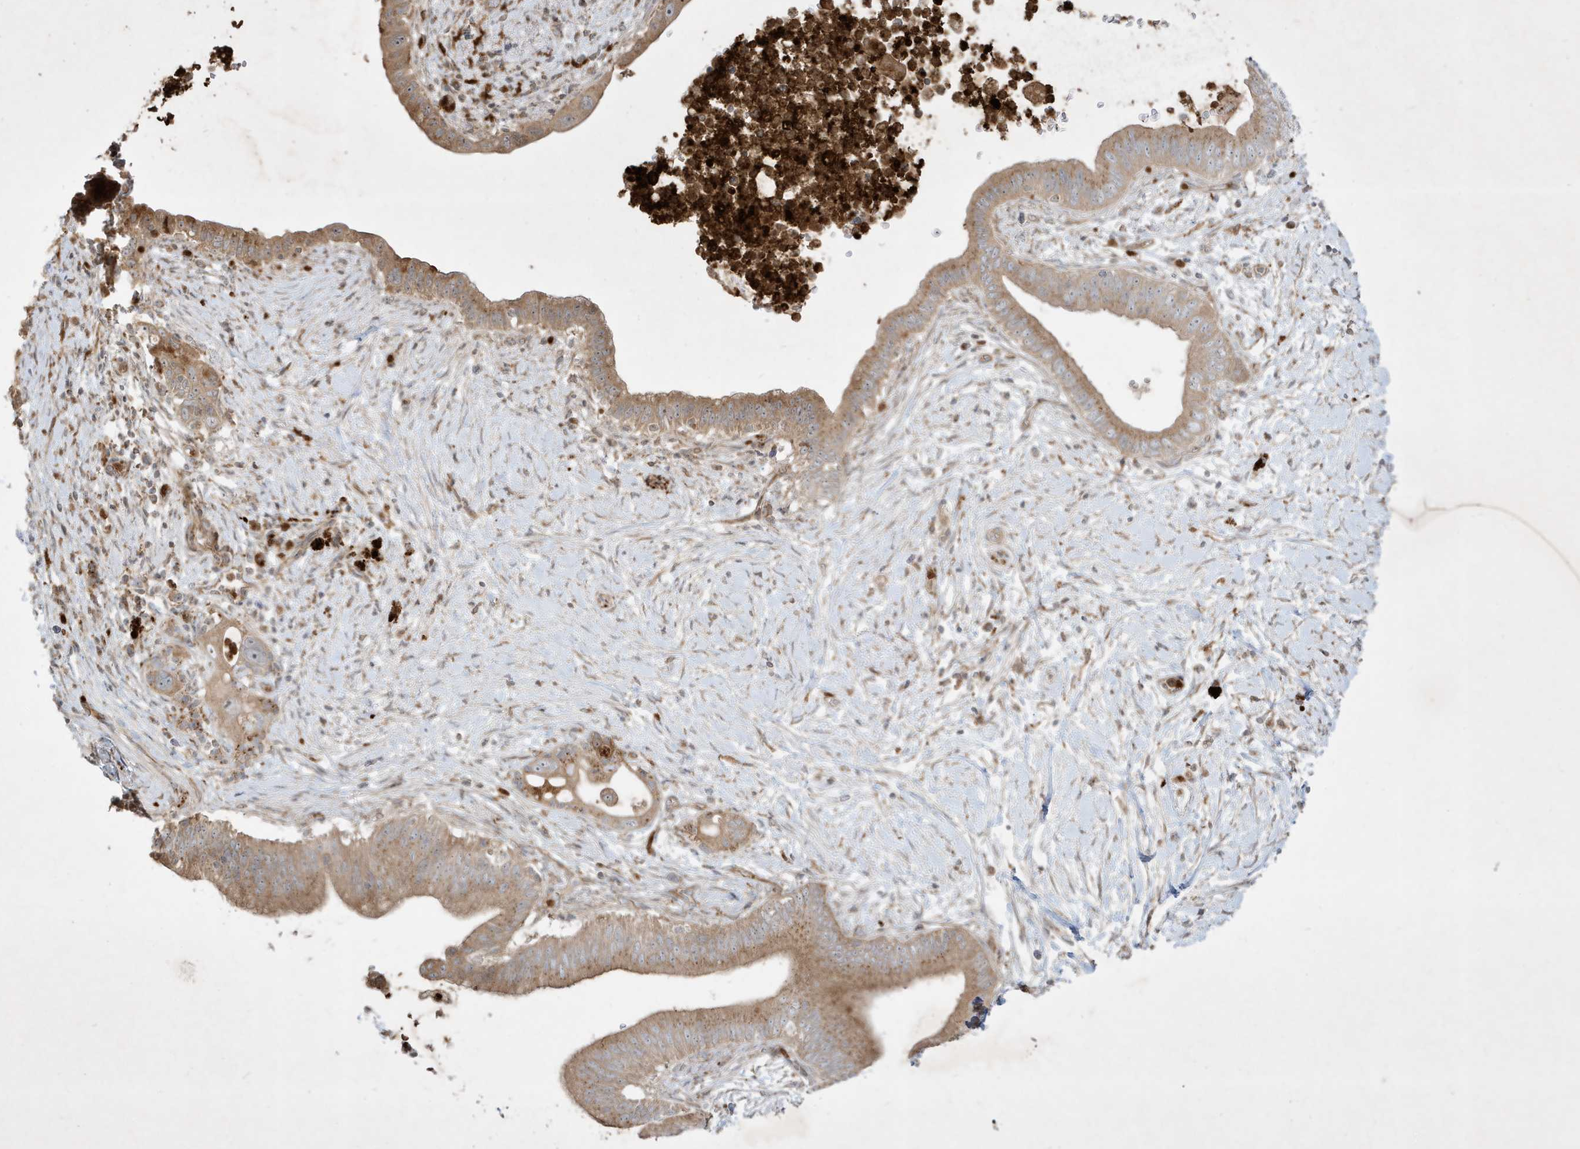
{"staining": {"intensity": "moderate", "quantity": ">75%", "location": "cytoplasmic/membranous"}, "tissue": "pancreatic cancer", "cell_type": "Tumor cells", "image_type": "cancer", "snomed": [{"axis": "morphology", "description": "Adenocarcinoma, NOS"}, {"axis": "topography", "description": "Pancreas"}], "caption": "Pancreatic cancer was stained to show a protein in brown. There is medium levels of moderate cytoplasmic/membranous staining in approximately >75% of tumor cells. (DAB = brown stain, brightfield microscopy at high magnification).", "gene": "IFT57", "patient": {"sex": "male", "age": 68}}